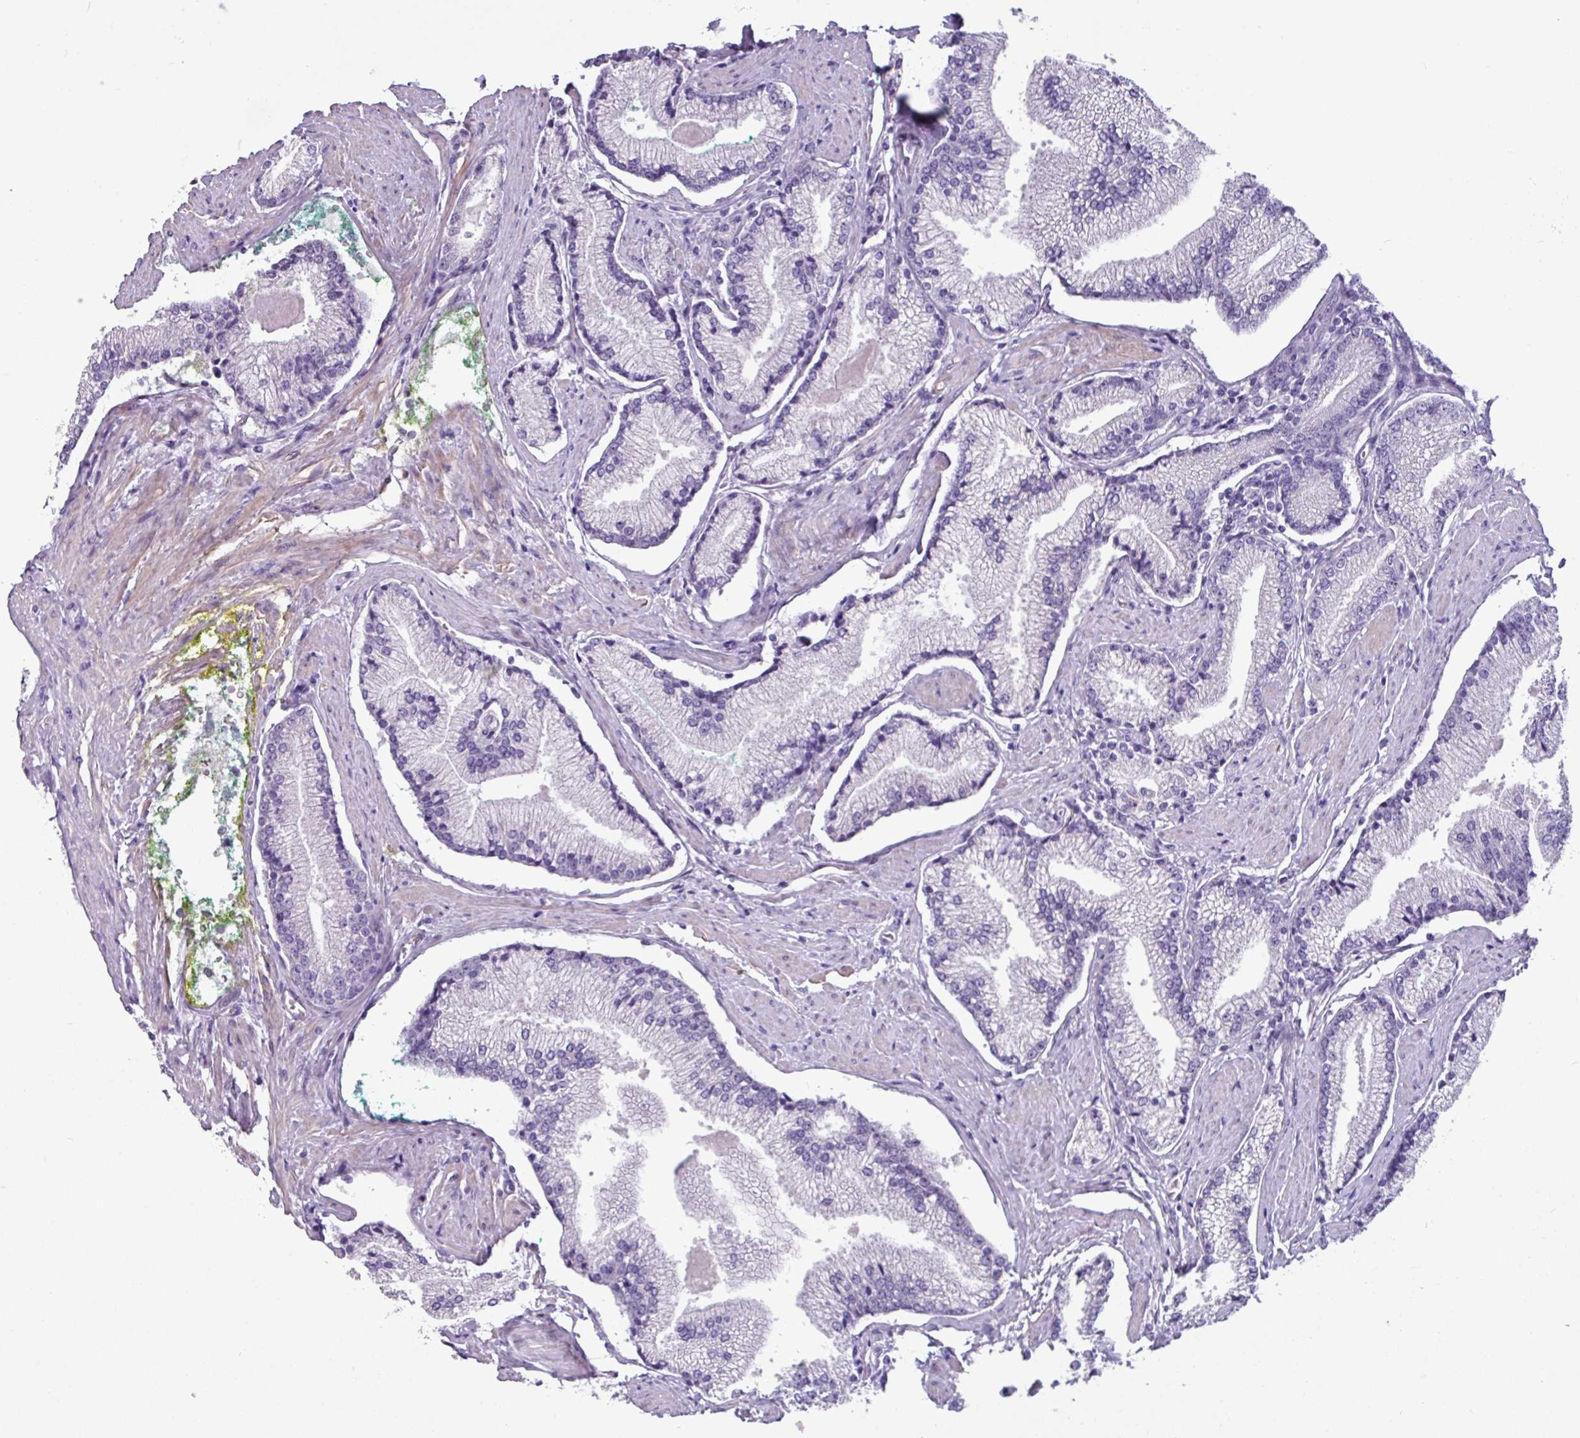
{"staining": {"intensity": "negative", "quantity": "none", "location": "none"}, "tissue": "prostate cancer", "cell_type": "Tumor cells", "image_type": "cancer", "snomed": [{"axis": "morphology", "description": "Adenocarcinoma, High grade"}, {"axis": "topography", "description": "Prostate"}], "caption": "IHC image of human adenocarcinoma (high-grade) (prostate) stained for a protein (brown), which exhibits no expression in tumor cells.", "gene": "OTX1", "patient": {"sex": "male", "age": 67}}